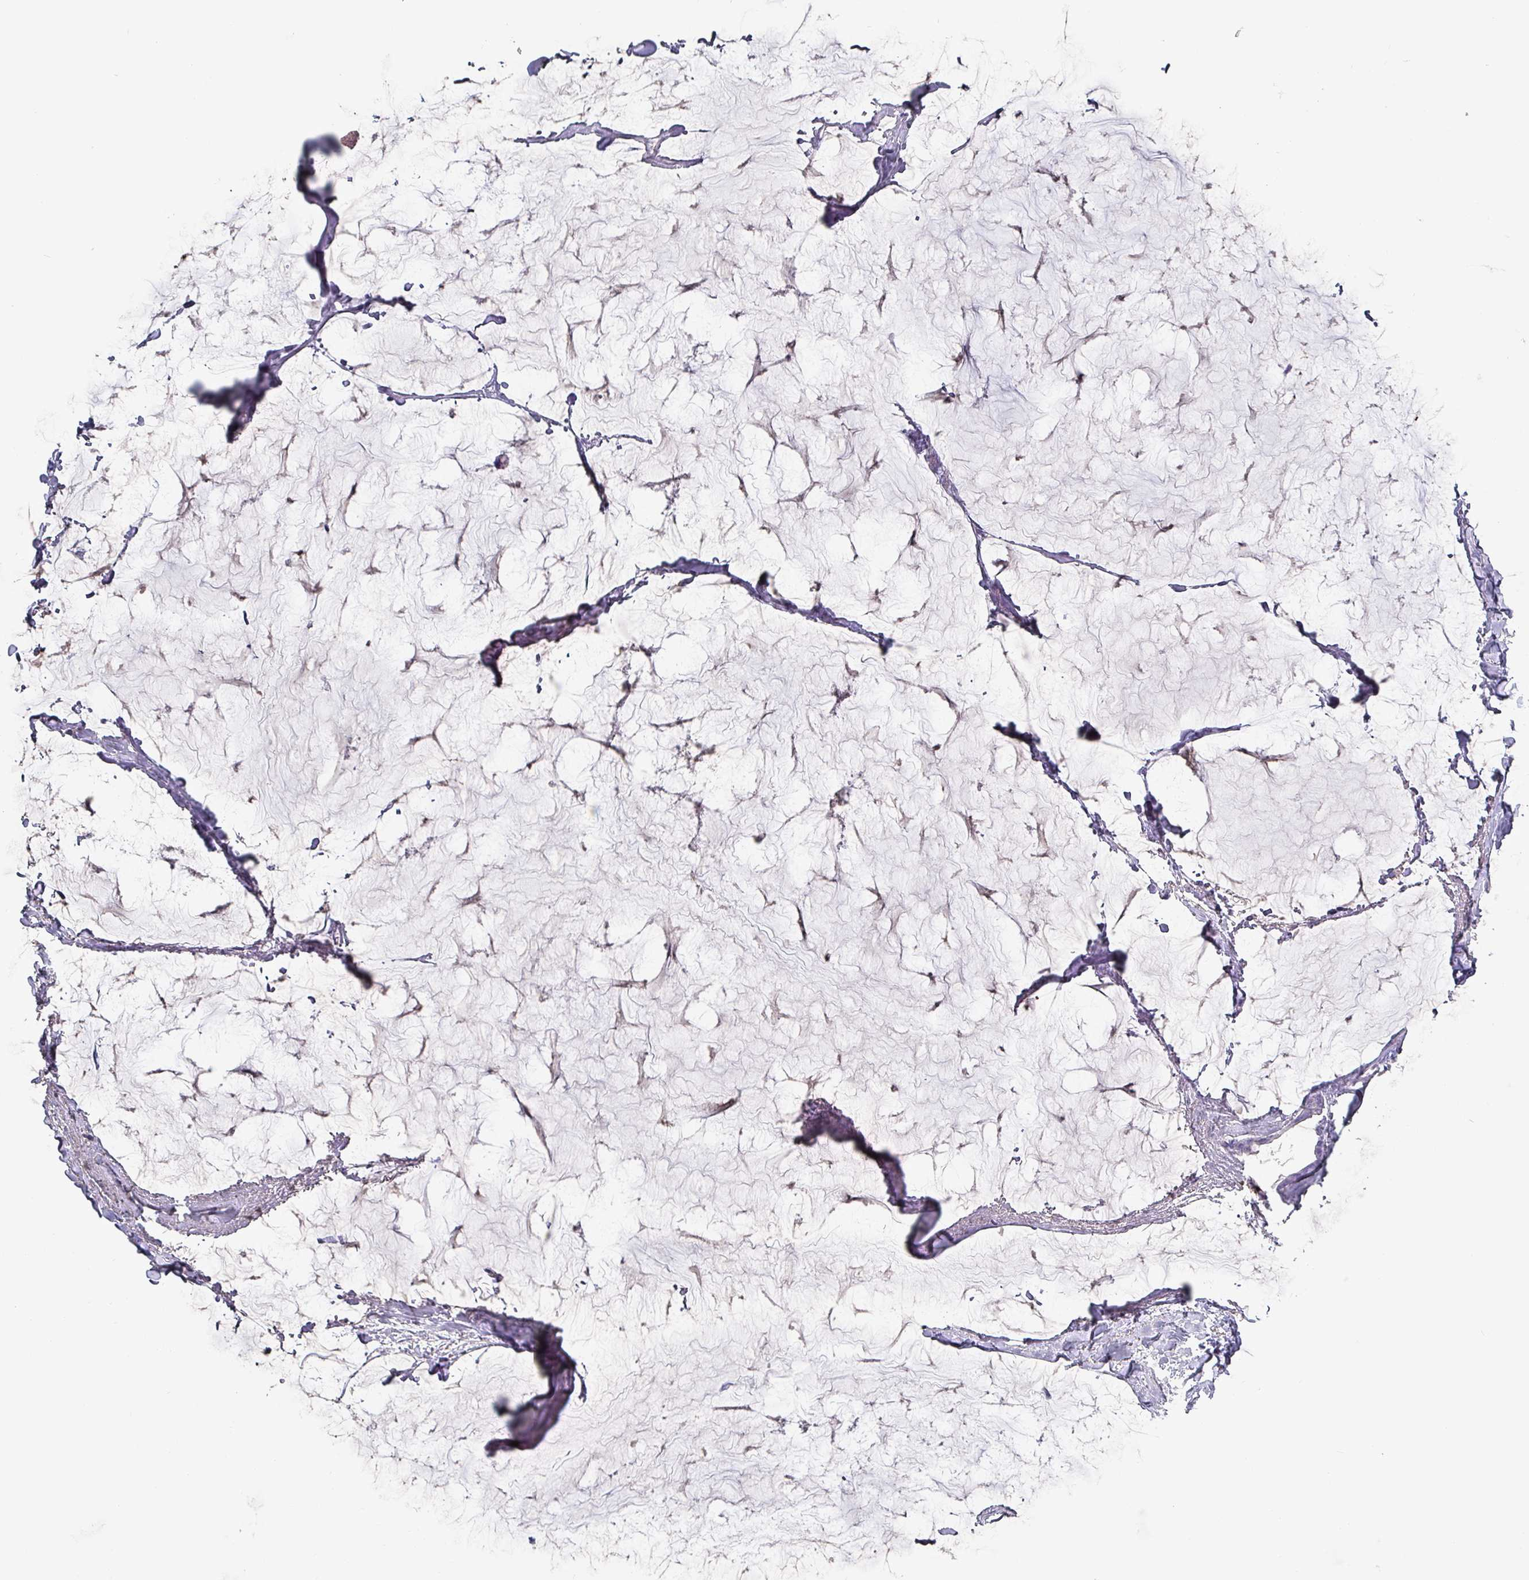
{"staining": {"intensity": "negative", "quantity": "none", "location": "none"}, "tissue": "breast cancer", "cell_type": "Tumor cells", "image_type": "cancer", "snomed": [{"axis": "morphology", "description": "Duct carcinoma"}, {"axis": "topography", "description": "Breast"}], "caption": "This is a micrograph of IHC staining of infiltrating ductal carcinoma (breast), which shows no staining in tumor cells.", "gene": "INS-IGF2", "patient": {"sex": "female", "age": 93}}